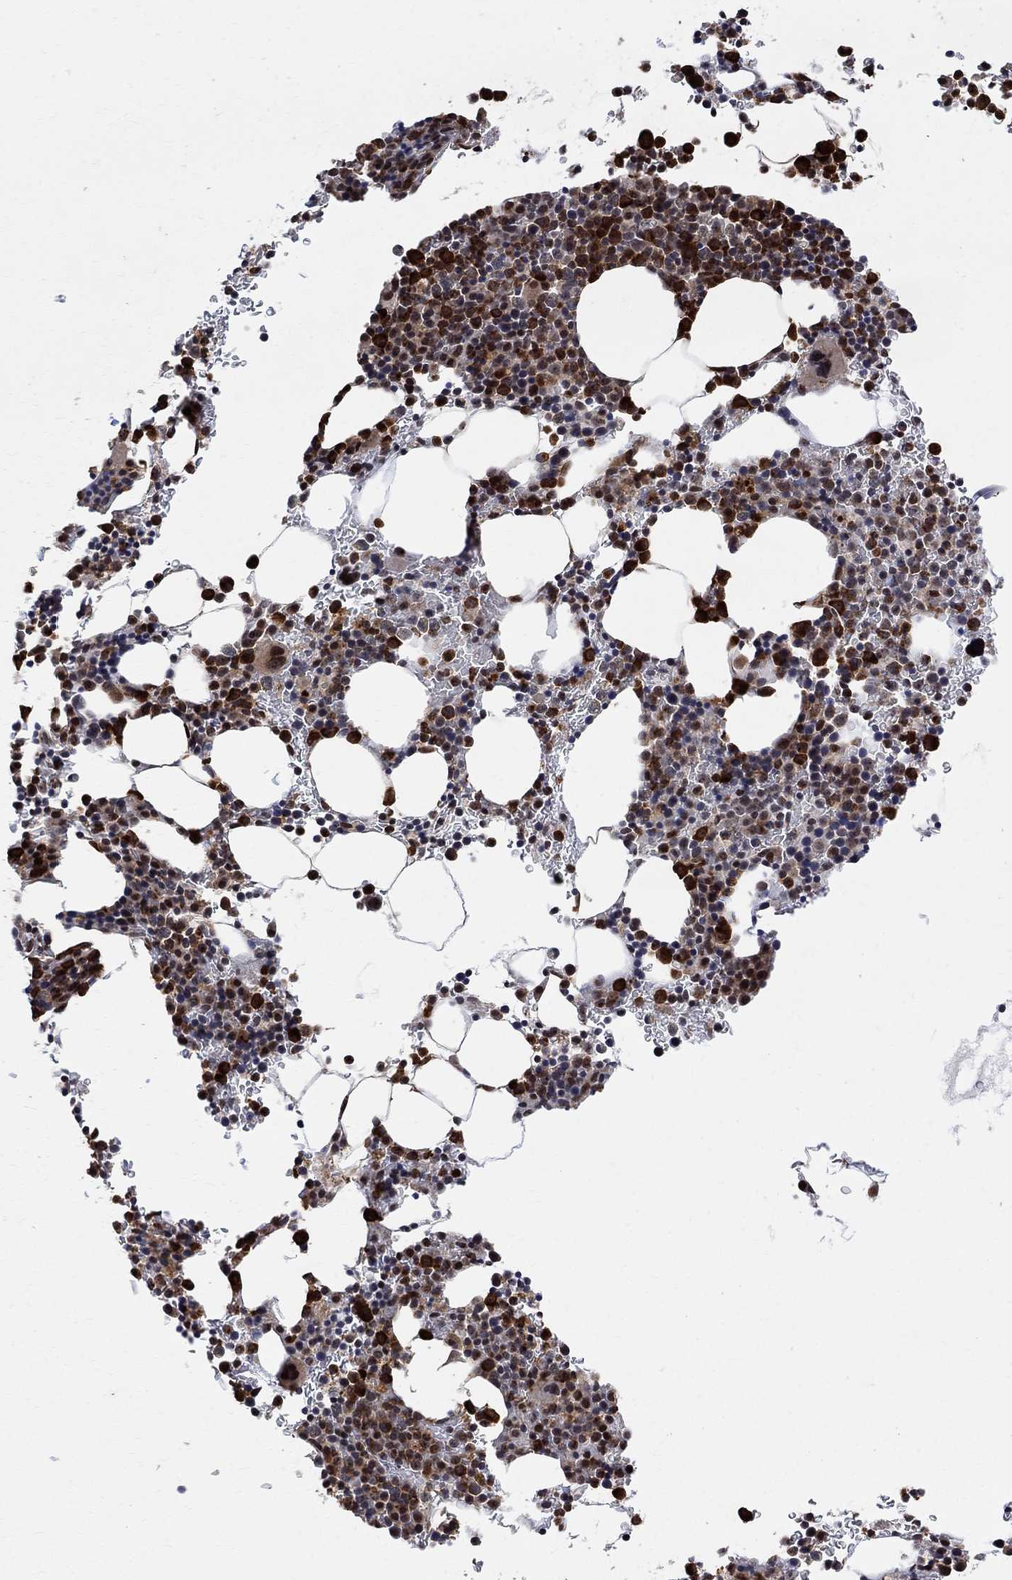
{"staining": {"intensity": "strong", "quantity": "25%-75%", "location": "nuclear"}, "tissue": "bone marrow", "cell_type": "Hematopoietic cells", "image_type": "normal", "snomed": [{"axis": "morphology", "description": "Normal tissue, NOS"}, {"axis": "topography", "description": "Bone marrow"}], "caption": "Immunohistochemical staining of normal bone marrow shows high levels of strong nuclear staining in approximately 25%-75% of hematopoietic cells. The staining was performed using DAB, with brown indicating positive protein expression. Nuclei are stained blue with hematoxylin.", "gene": "E4F1", "patient": {"sex": "male", "age": 77}}